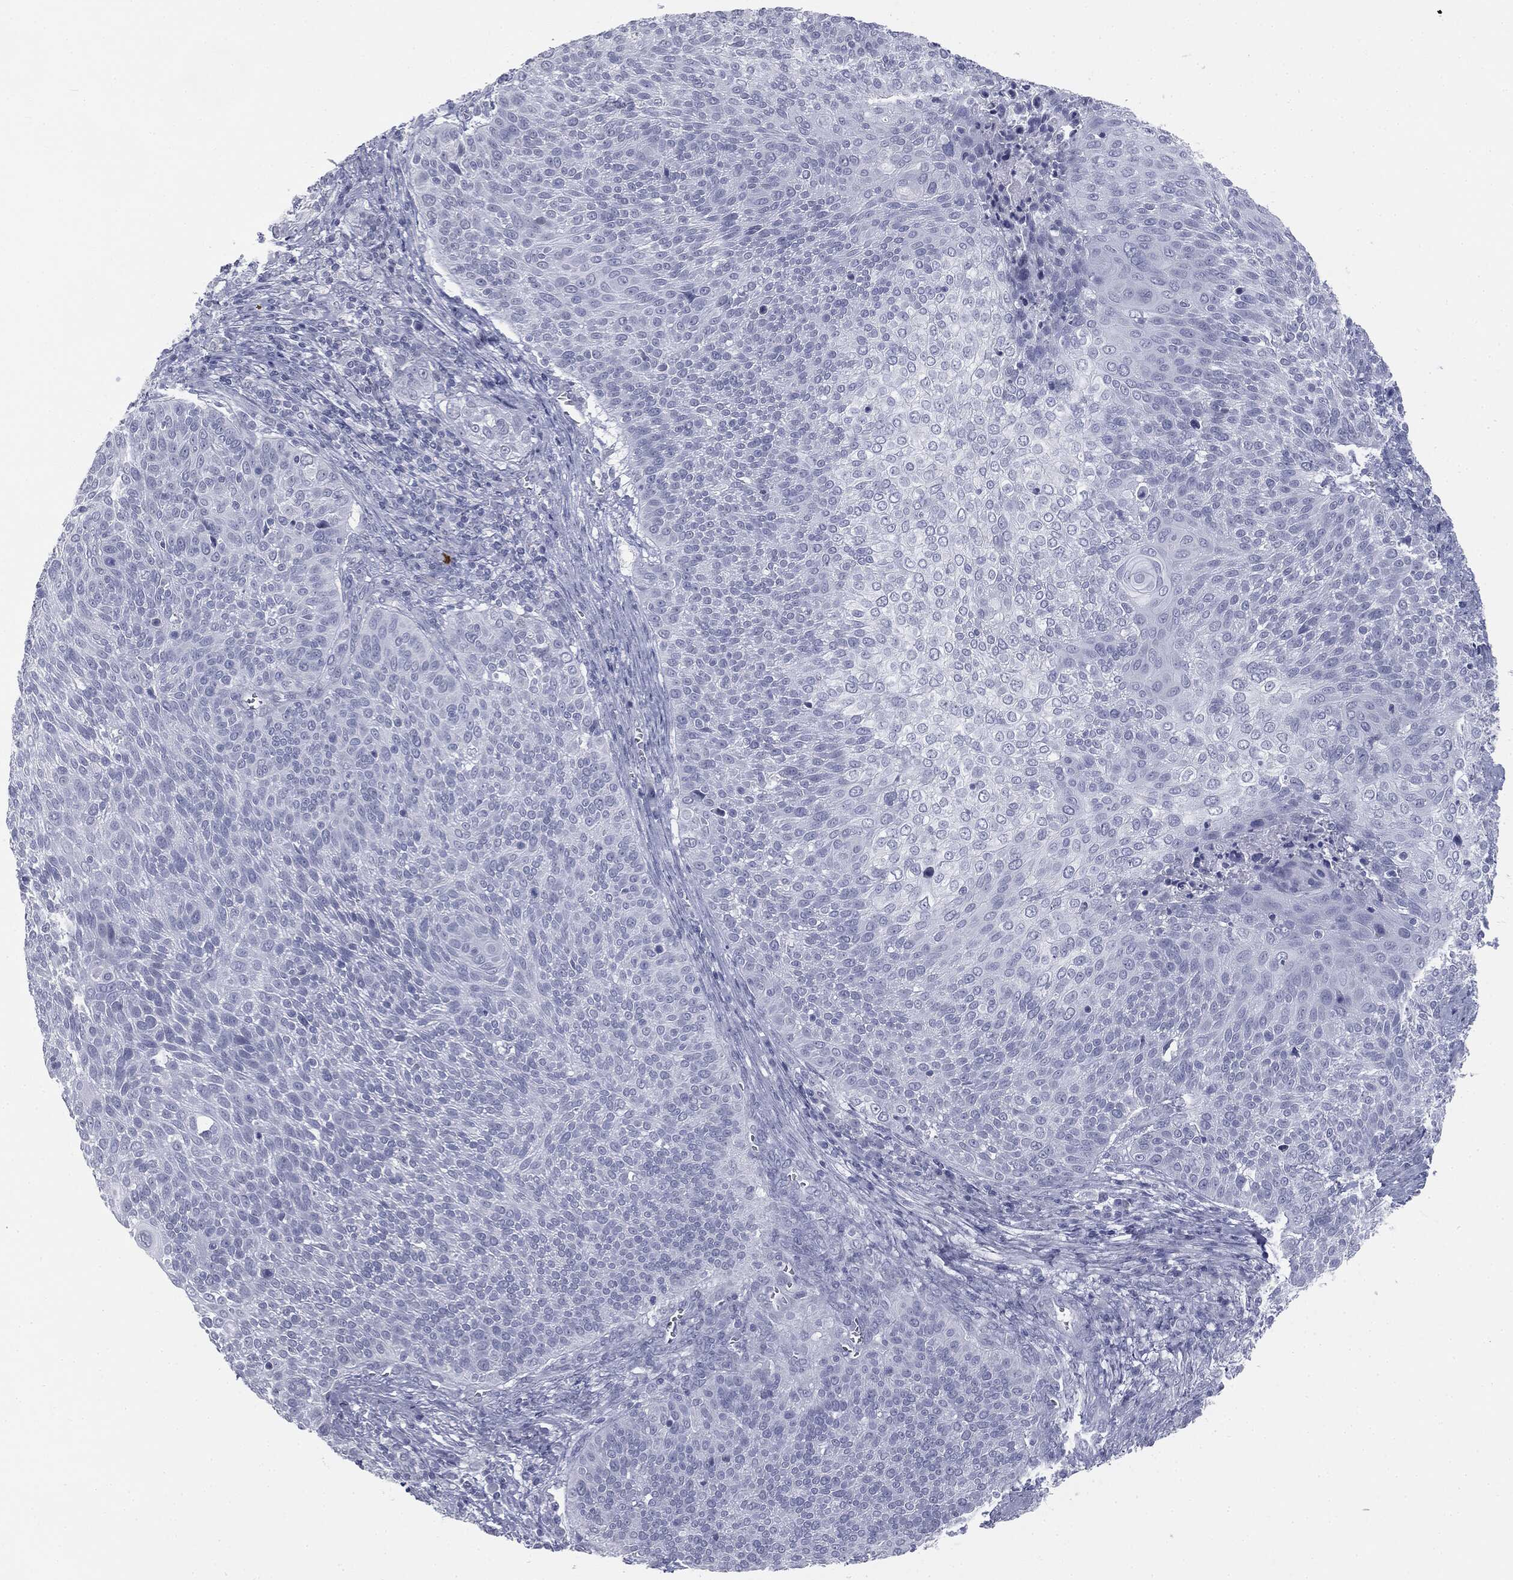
{"staining": {"intensity": "negative", "quantity": "none", "location": "none"}, "tissue": "cervical cancer", "cell_type": "Tumor cells", "image_type": "cancer", "snomed": [{"axis": "morphology", "description": "Squamous cell carcinoma, NOS"}, {"axis": "topography", "description": "Cervix"}], "caption": "IHC of human cervical squamous cell carcinoma reveals no staining in tumor cells.", "gene": "TPO", "patient": {"sex": "female", "age": 31}}